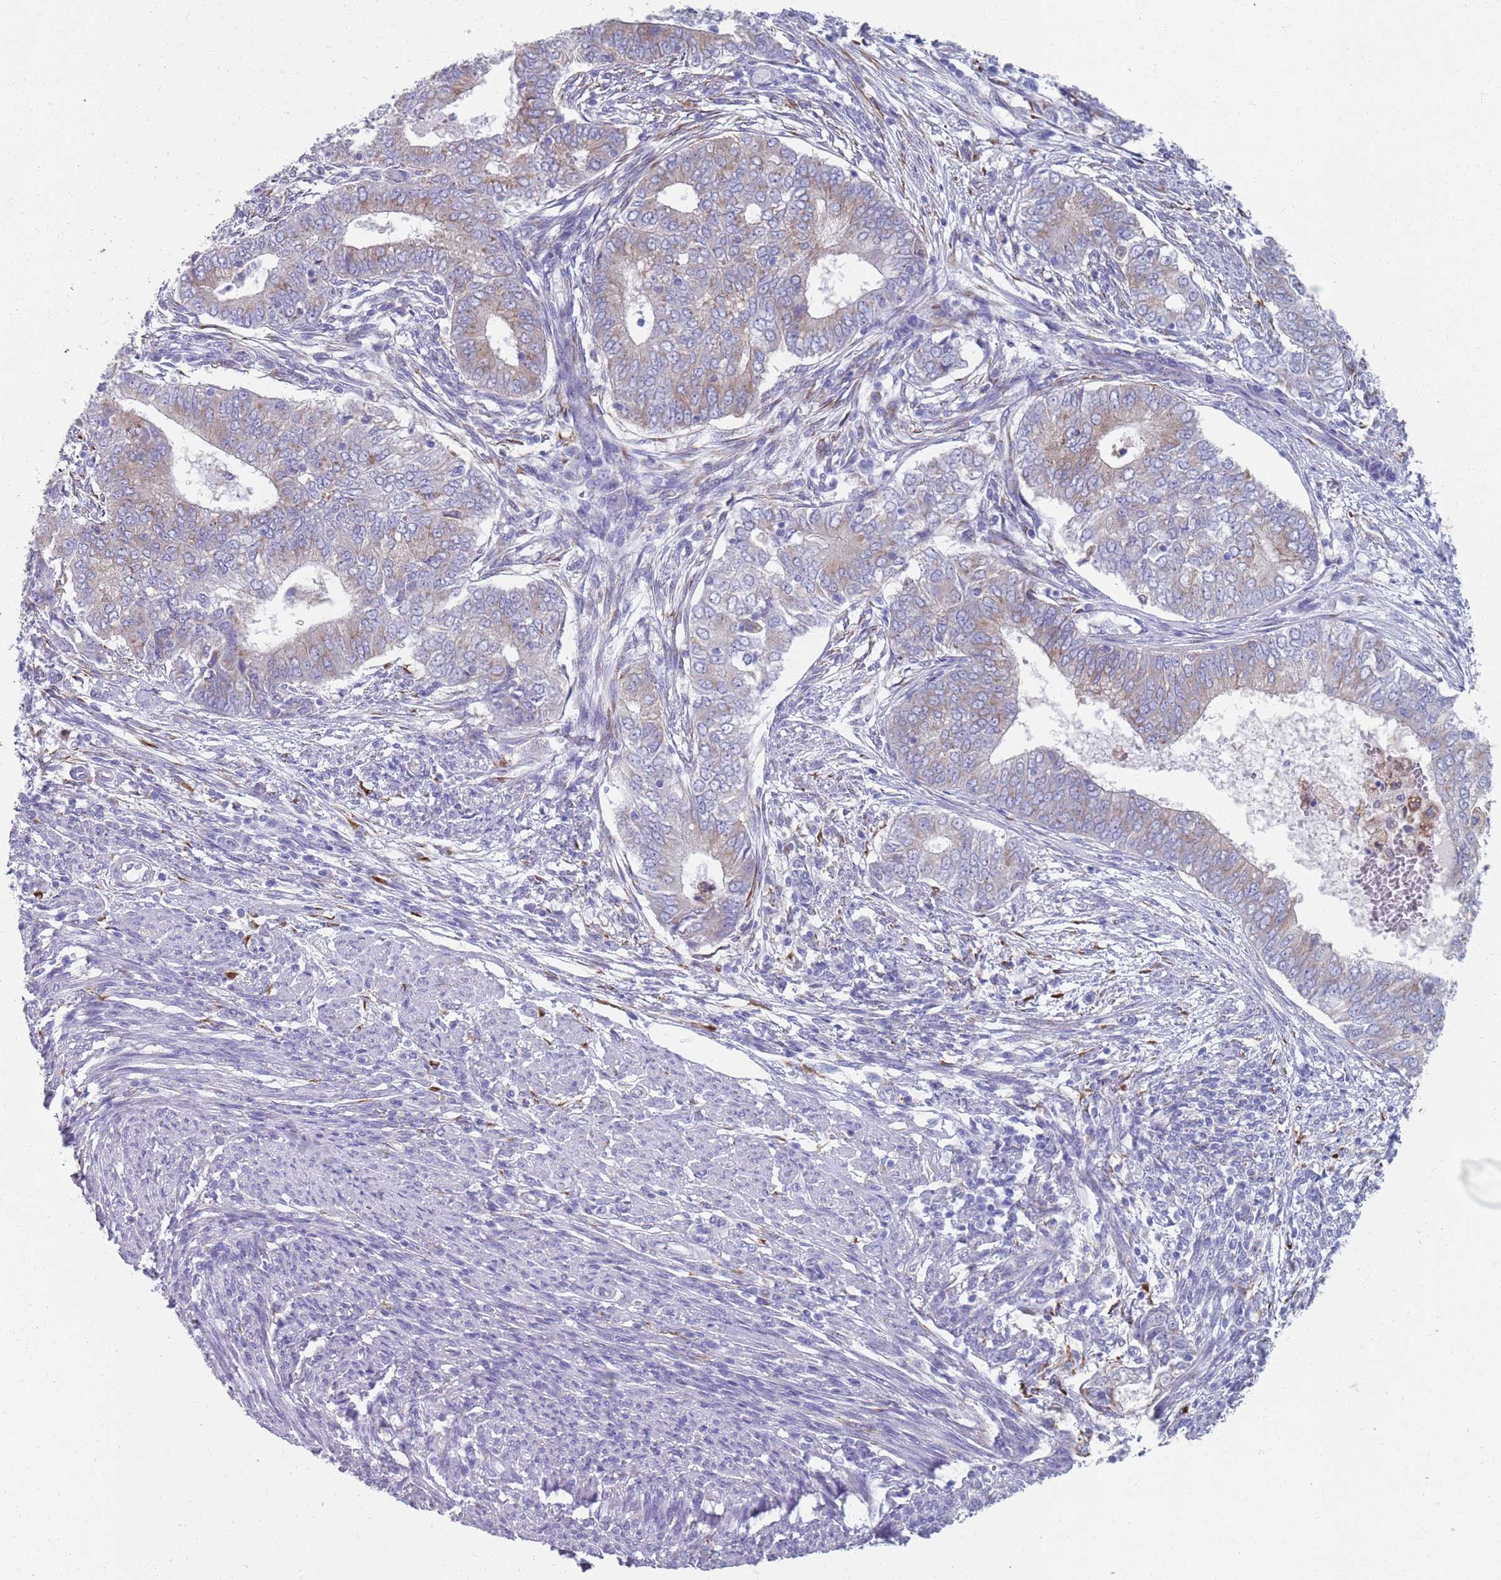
{"staining": {"intensity": "moderate", "quantity": "25%-75%", "location": "cytoplasmic/membranous"}, "tissue": "endometrial cancer", "cell_type": "Tumor cells", "image_type": "cancer", "snomed": [{"axis": "morphology", "description": "Adenocarcinoma, NOS"}, {"axis": "topography", "description": "Endometrium"}], "caption": "A brown stain labels moderate cytoplasmic/membranous expression of a protein in endometrial adenocarcinoma tumor cells.", "gene": "PLOD1", "patient": {"sex": "female", "age": 62}}